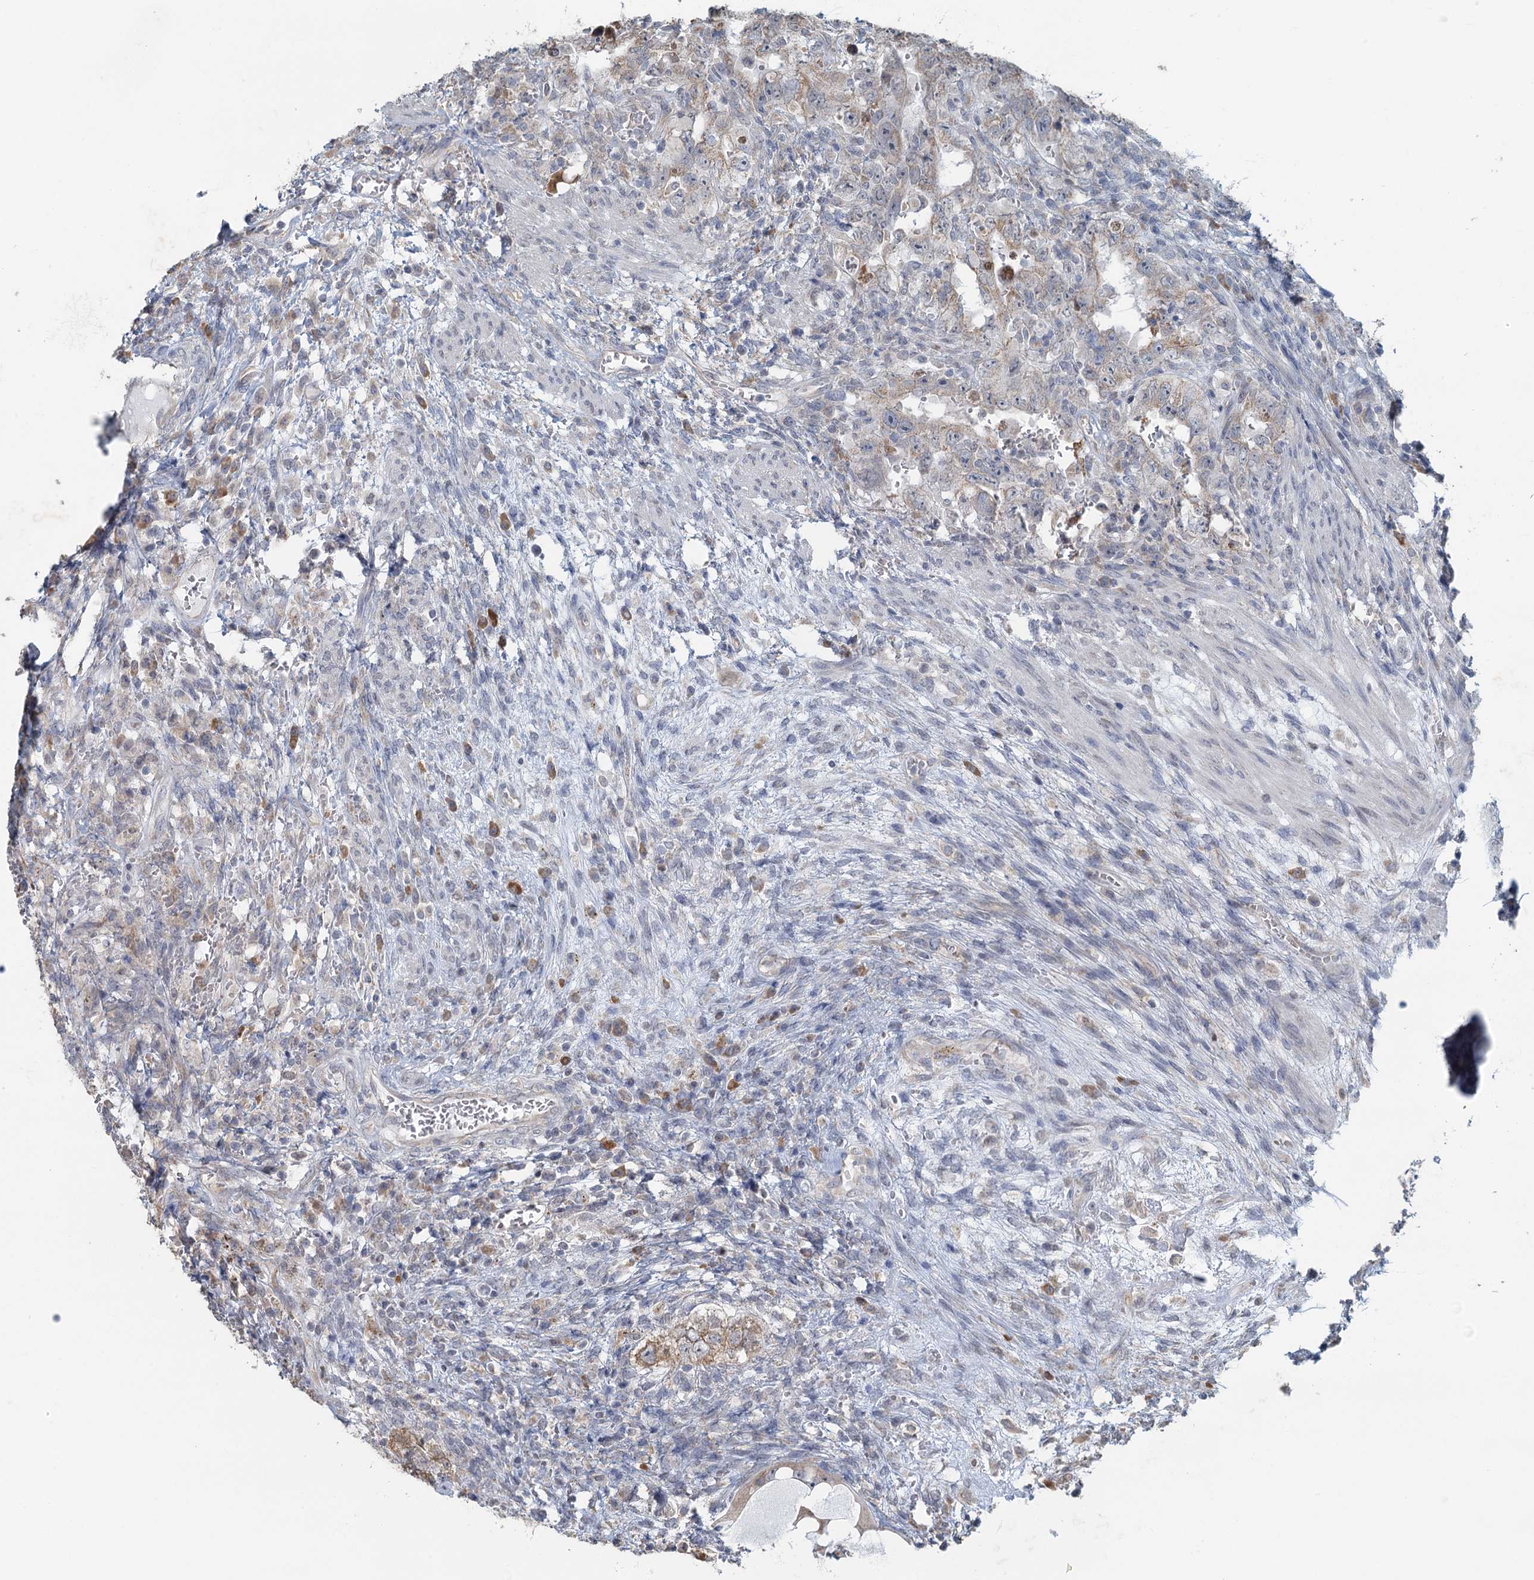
{"staining": {"intensity": "weak", "quantity": "<25%", "location": "cytoplasmic/membranous"}, "tissue": "testis cancer", "cell_type": "Tumor cells", "image_type": "cancer", "snomed": [{"axis": "morphology", "description": "Carcinoma, Embryonal, NOS"}, {"axis": "topography", "description": "Testis"}], "caption": "Immunohistochemical staining of human testis embryonal carcinoma displays no significant staining in tumor cells. Brightfield microscopy of immunohistochemistry (IHC) stained with DAB (3,3'-diaminobenzidine) (brown) and hematoxylin (blue), captured at high magnification.", "gene": "TEX35", "patient": {"sex": "male", "age": 26}}